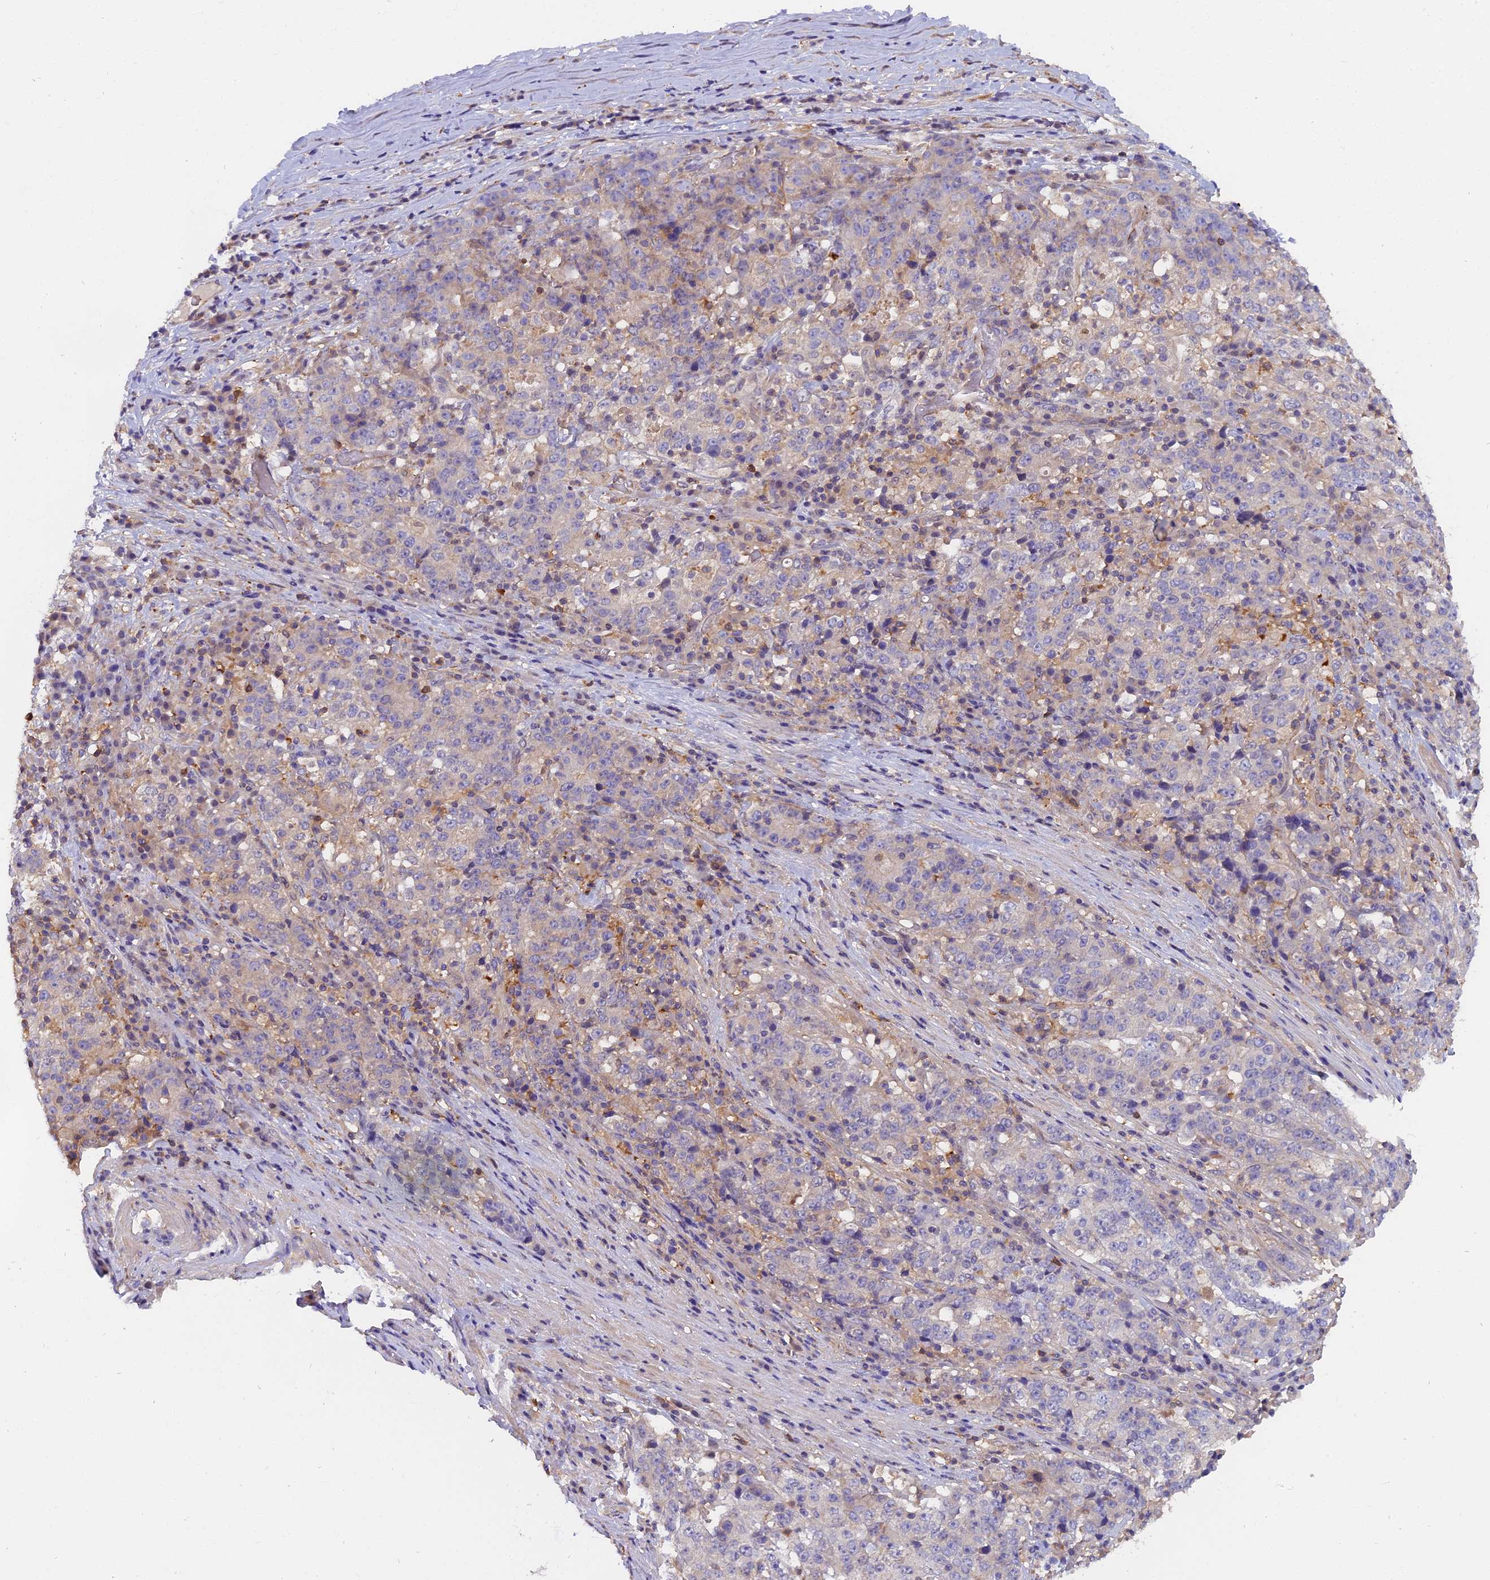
{"staining": {"intensity": "negative", "quantity": "none", "location": "none"}, "tissue": "stomach cancer", "cell_type": "Tumor cells", "image_type": "cancer", "snomed": [{"axis": "morphology", "description": "Adenocarcinoma, NOS"}, {"axis": "topography", "description": "Stomach"}], "caption": "A histopathology image of stomach cancer (adenocarcinoma) stained for a protein reveals no brown staining in tumor cells.", "gene": "FAM118B", "patient": {"sex": "male", "age": 59}}